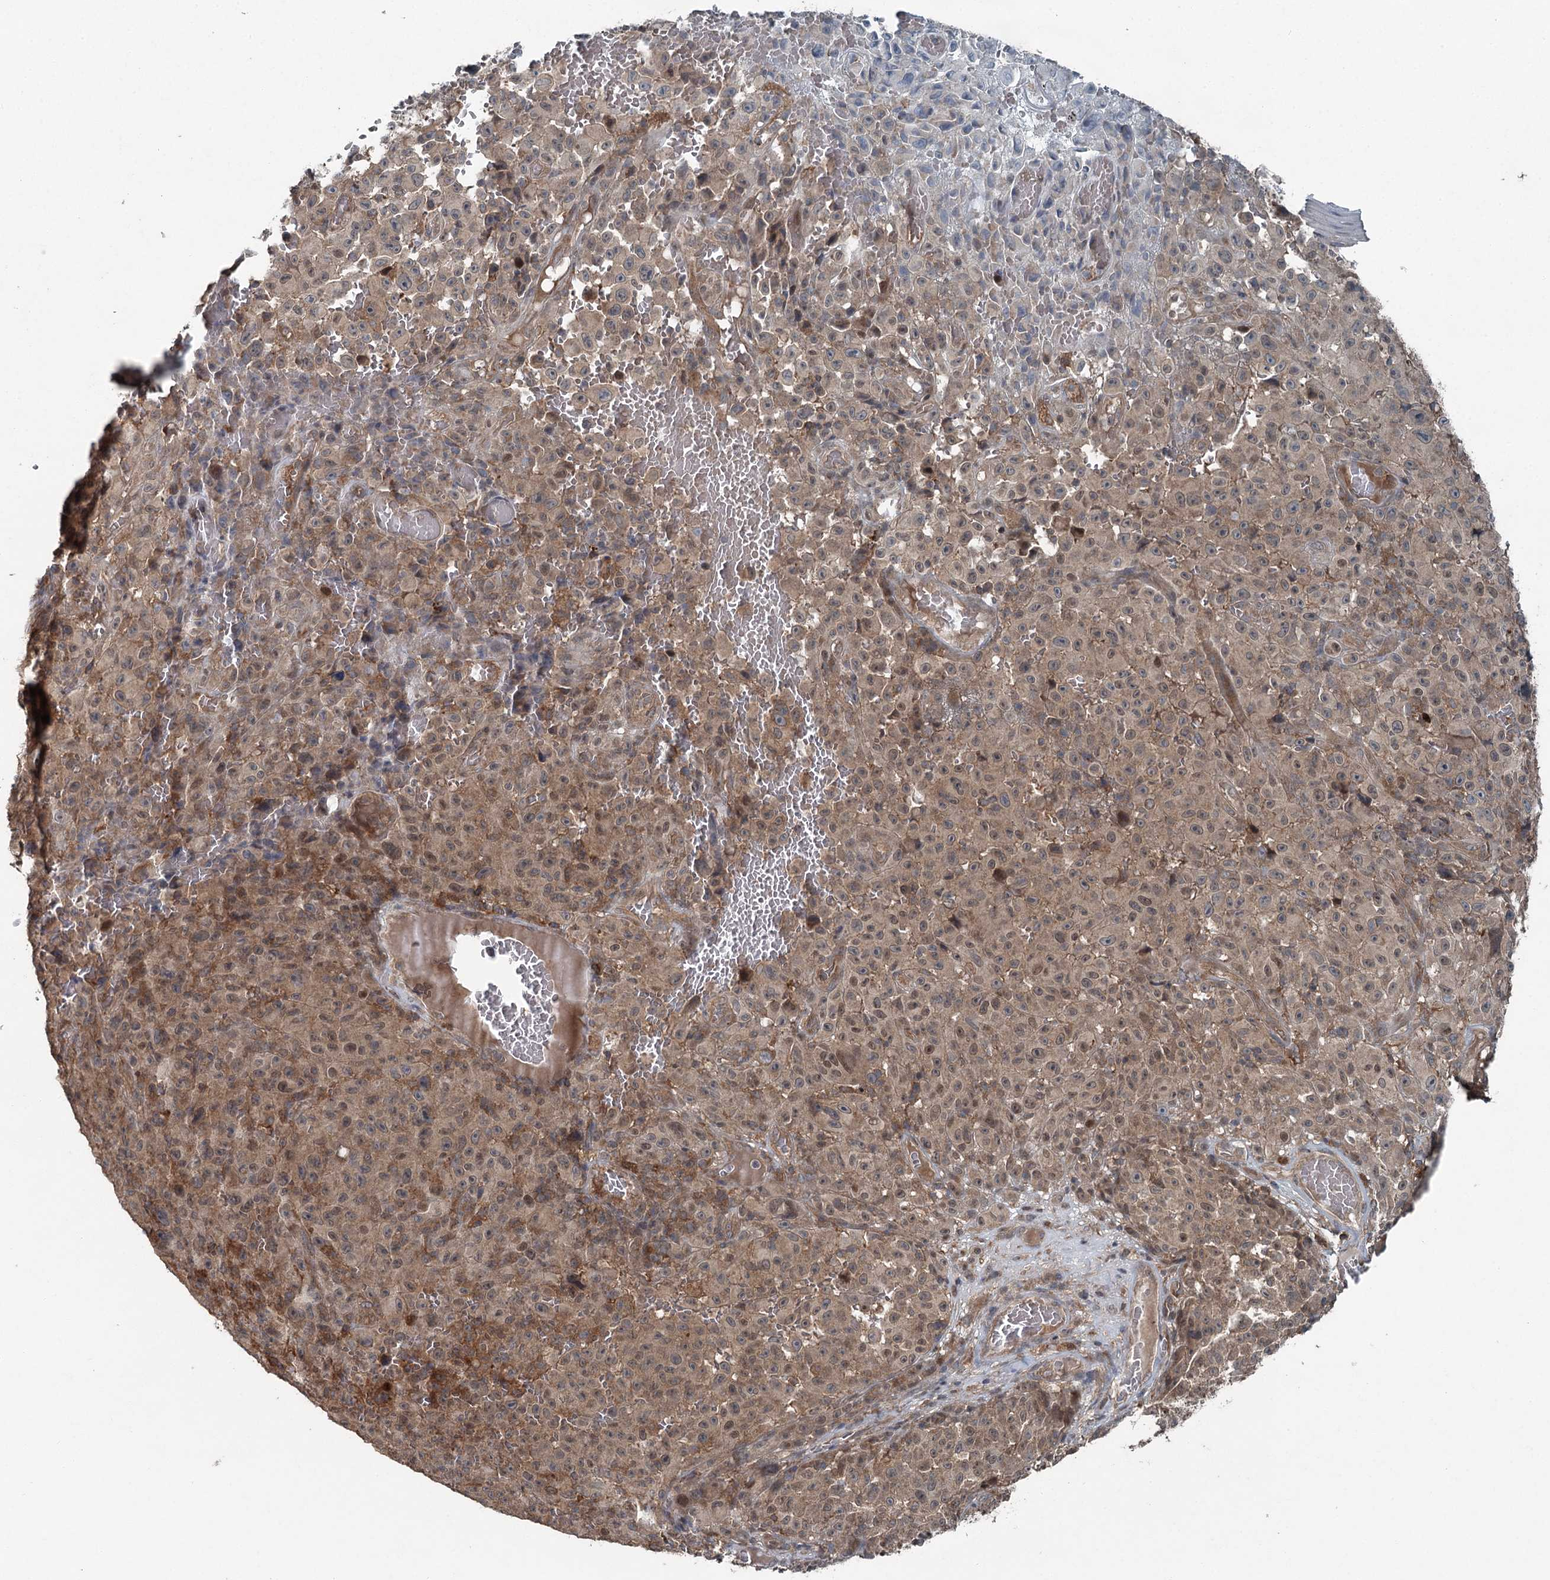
{"staining": {"intensity": "moderate", "quantity": "25%-75%", "location": "cytoplasmic/membranous,nuclear"}, "tissue": "melanoma", "cell_type": "Tumor cells", "image_type": "cancer", "snomed": [{"axis": "morphology", "description": "Malignant melanoma, NOS"}, {"axis": "topography", "description": "Skin"}], "caption": "This histopathology image reveals IHC staining of human malignant melanoma, with medium moderate cytoplasmic/membranous and nuclear positivity in about 25%-75% of tumor cells.", "gene": "SKIC3", "patient": {"sex": "female", "age": 82}}